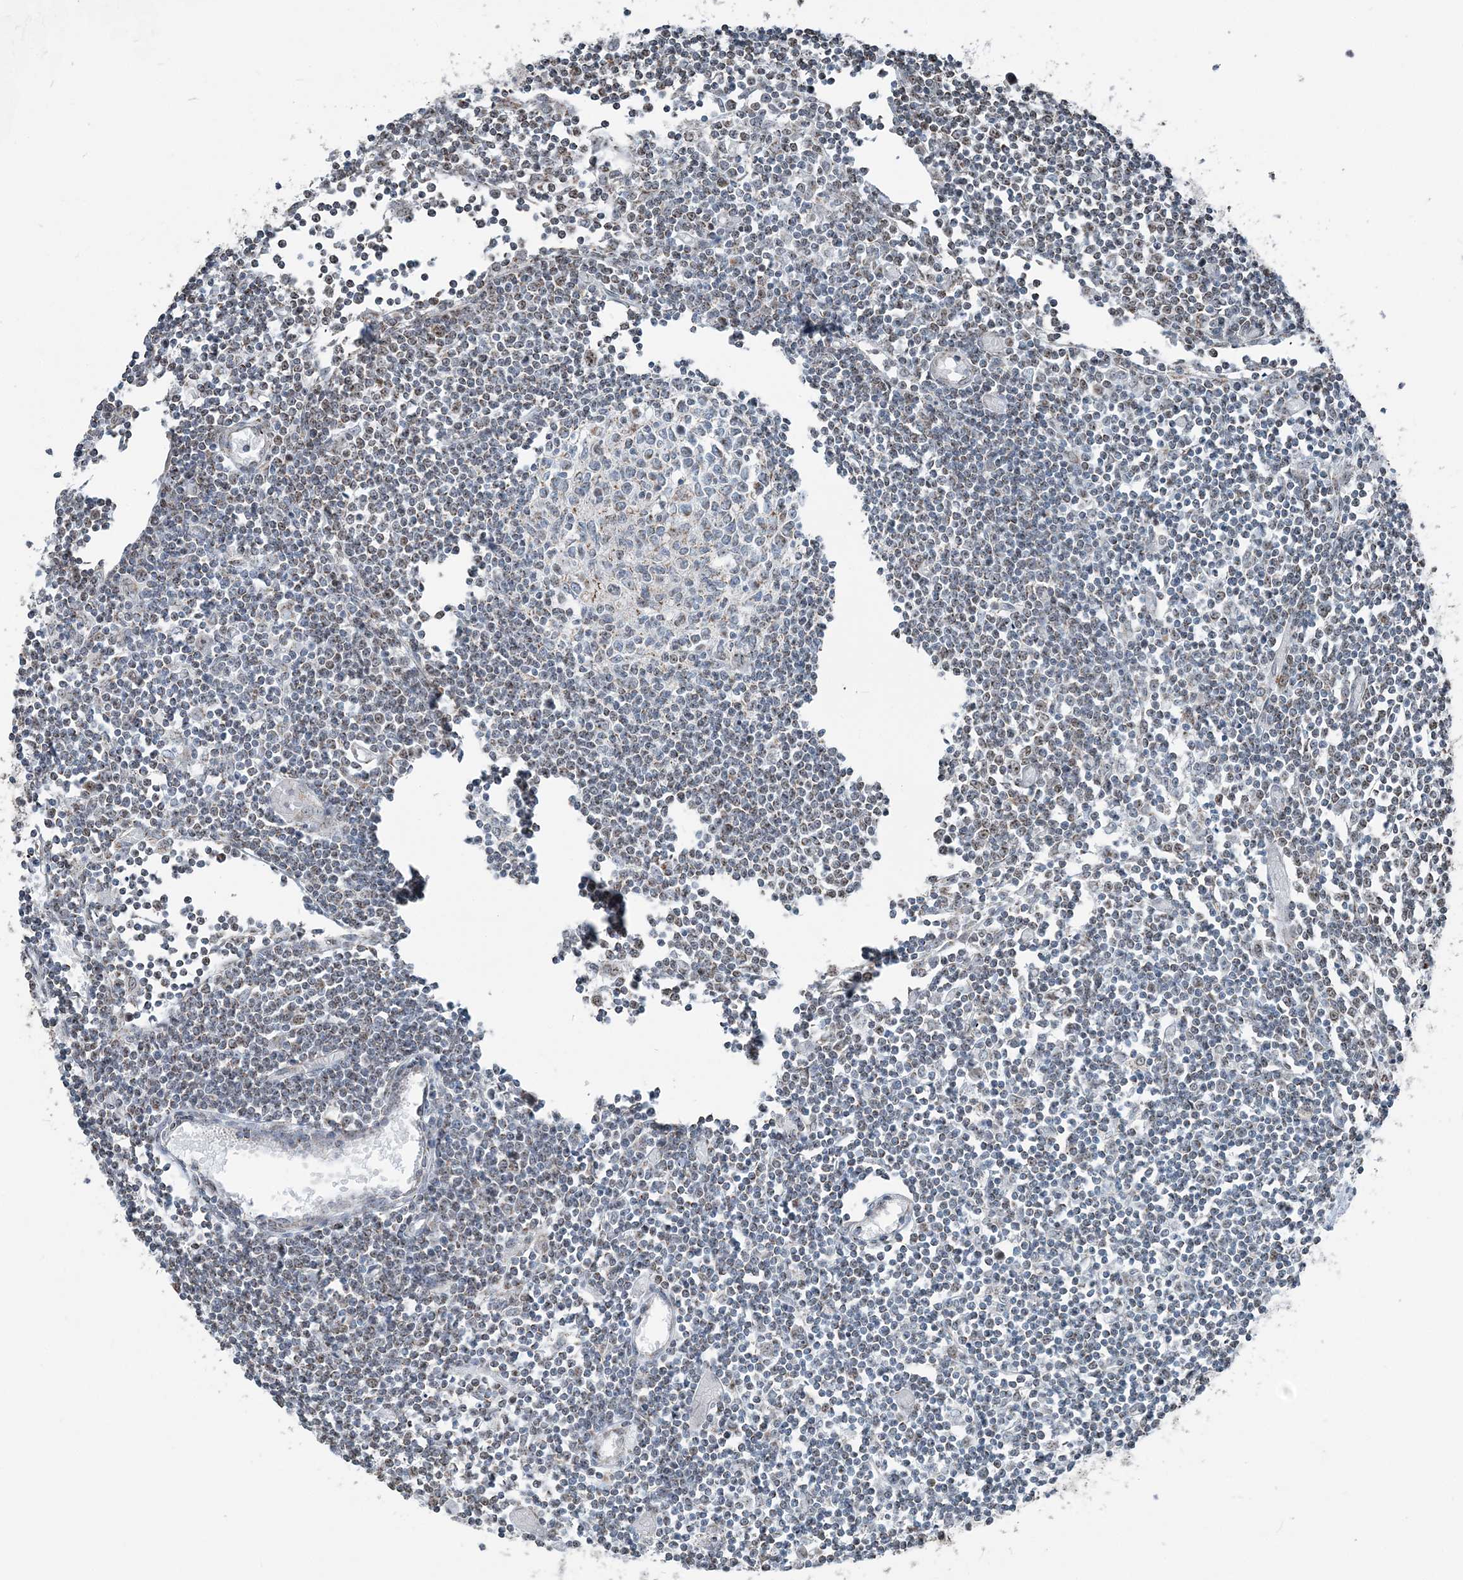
{"staining": {"intensity": "moderate", "quantity": "25%-75%", "location": "cytoplasmic/membranous"}, "tissue": "lymph node", "cell_type": "Germinal center cells", "image_type": "normal", "snomed": [{"axis": "morphology", "description": "Normal tissue, NOS"}, {"axis": "topography", "description": "Lymph node"}], "caption": "Germinal center cells display medium levels of moderate cytoplasmic/membranous expression in about 25%-75% of cells in unremarkable lymph node. Using DAB (brown) and hematoxylin (blue) stains, captured at high magnification using brightfield microscopy.", "gene": "SUCLG1", "patient": {"sex": "female", "age": 11}}